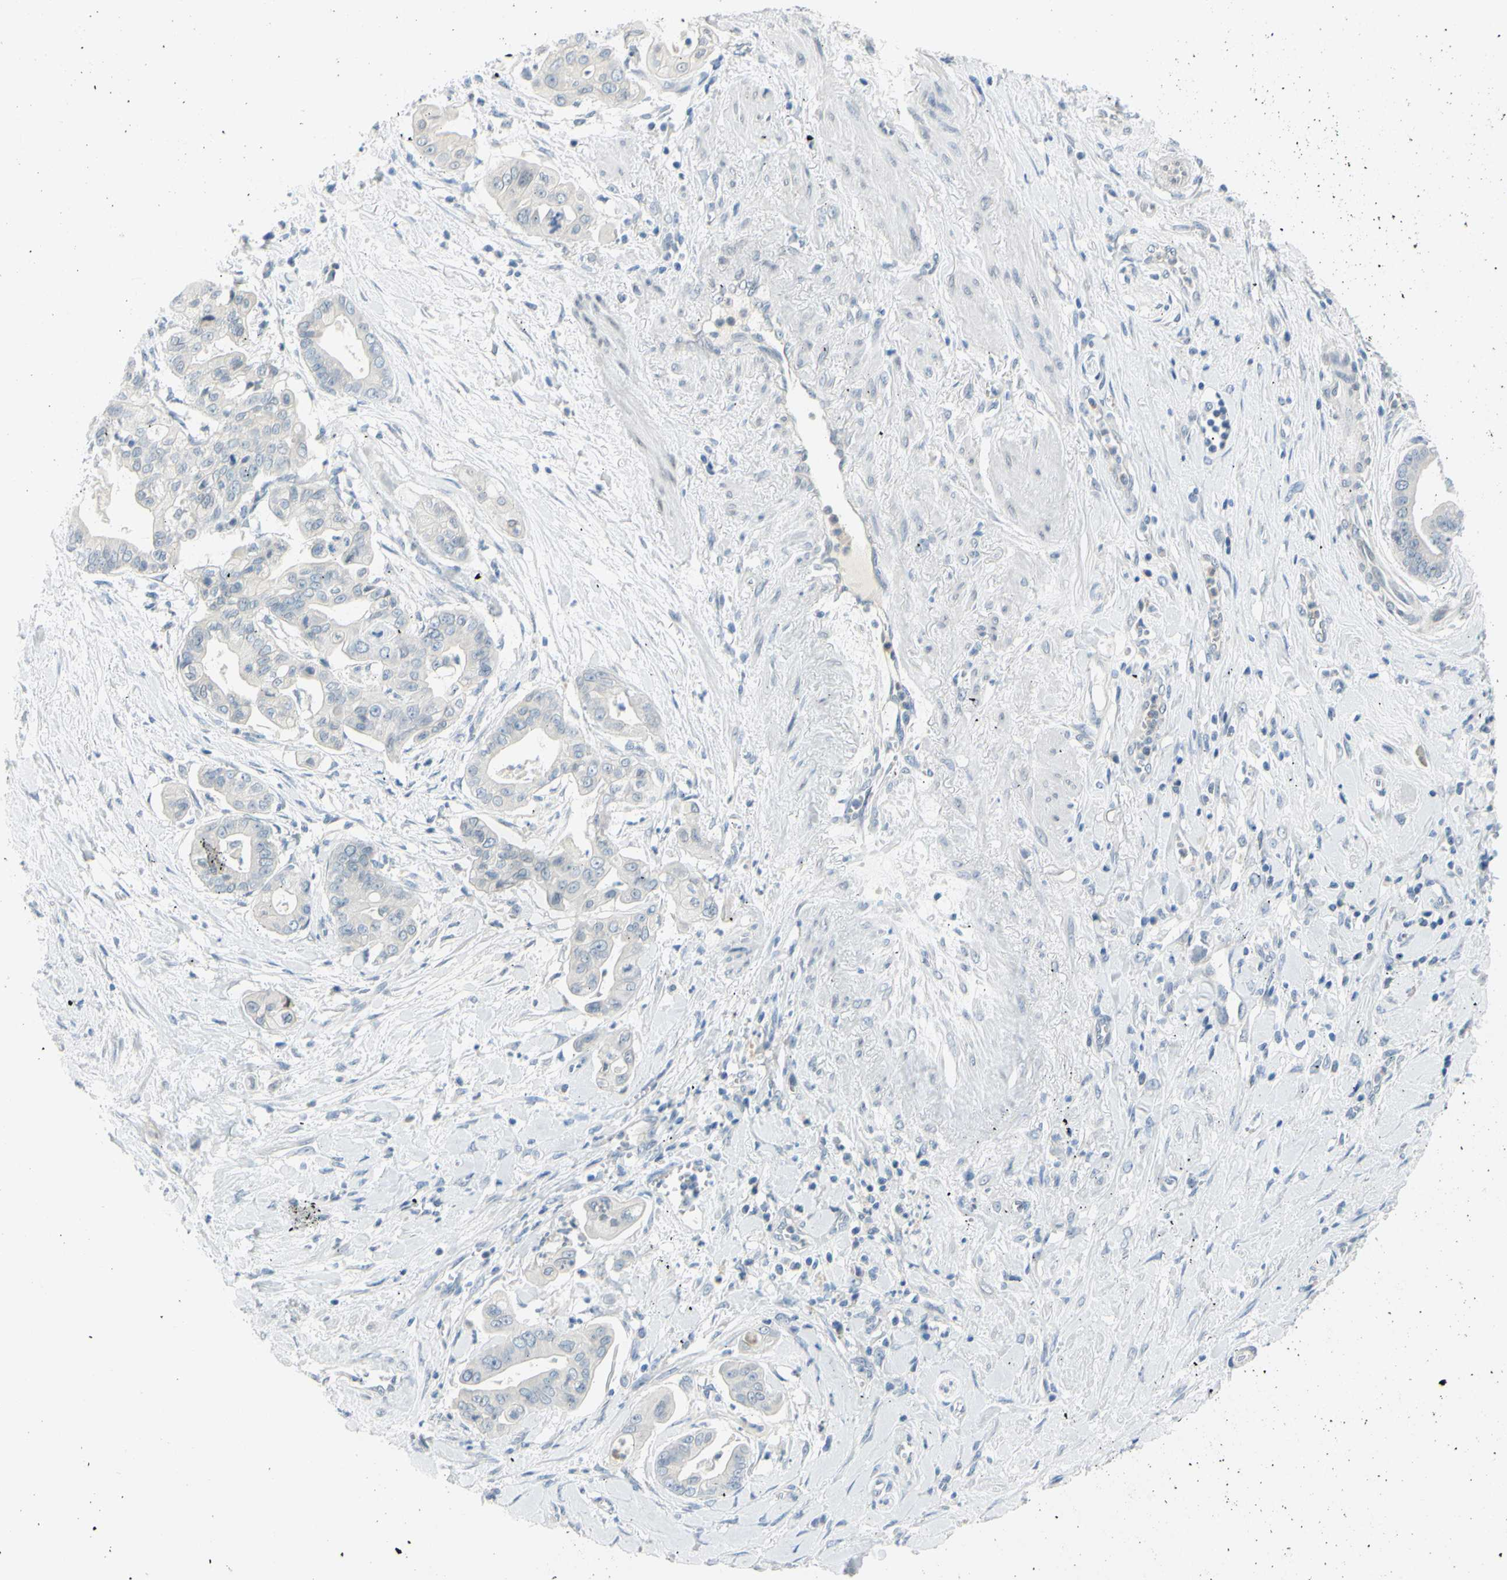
{"staining": {"intensity": "negative", "quantity": "none", "location": "none"}, "tissue": "pancreatic cancer", "cell_type": "Tumor cells", "image_type": "cancer", "snomed": [{"axis": "morphology", "description": "Adenocarcinoma, NOS"}, {"axis": "topography", "description": "Pancreas"}], "caption": "This is an IHC histopathology image of human adenocarcinoma (pancreatic). There is no positivity in tumor cells.", "gene": "DCT", "patient": {"sex": "female", "age": 75}}